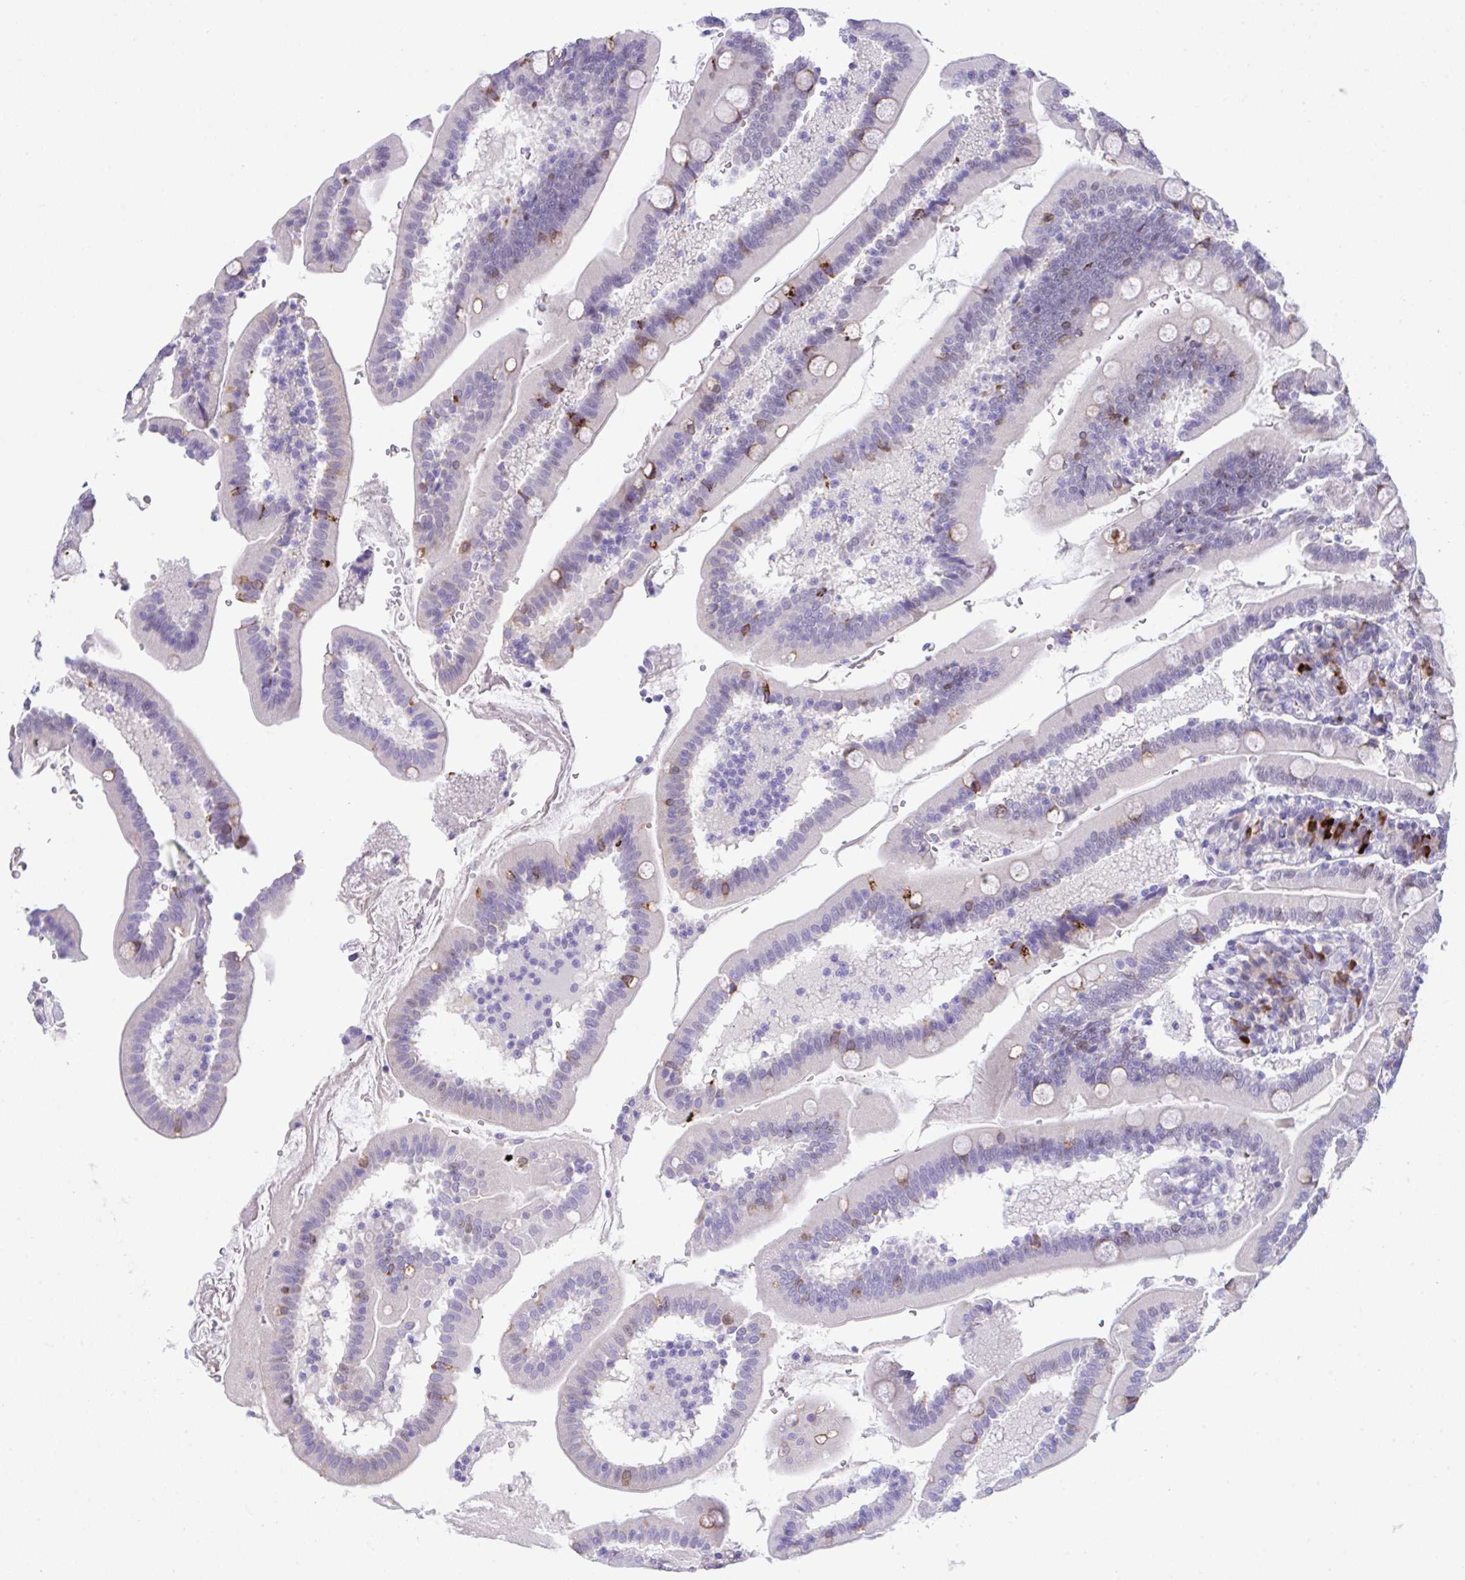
{"staining": {"intensity": "moderate", "quantity": "<25%", "location": "cytoplasmic/membranous"}, "tissue": "duodenum", "cell_type": "Glandular cells", "image_type": "normal", "snomed": [{"axis": "morphology", "description": "Normal tissue, NOS"}, {"axis": "topography", "description": "Duodenum"}], "caption": "Immunohistochemical staining of benign human duodenum shows moderate cytoplasmic/membranous protein positivity in about <25% of glandular cells.", "gene": "HOXB4", "patient": {"sex": "female", "age": 67}}